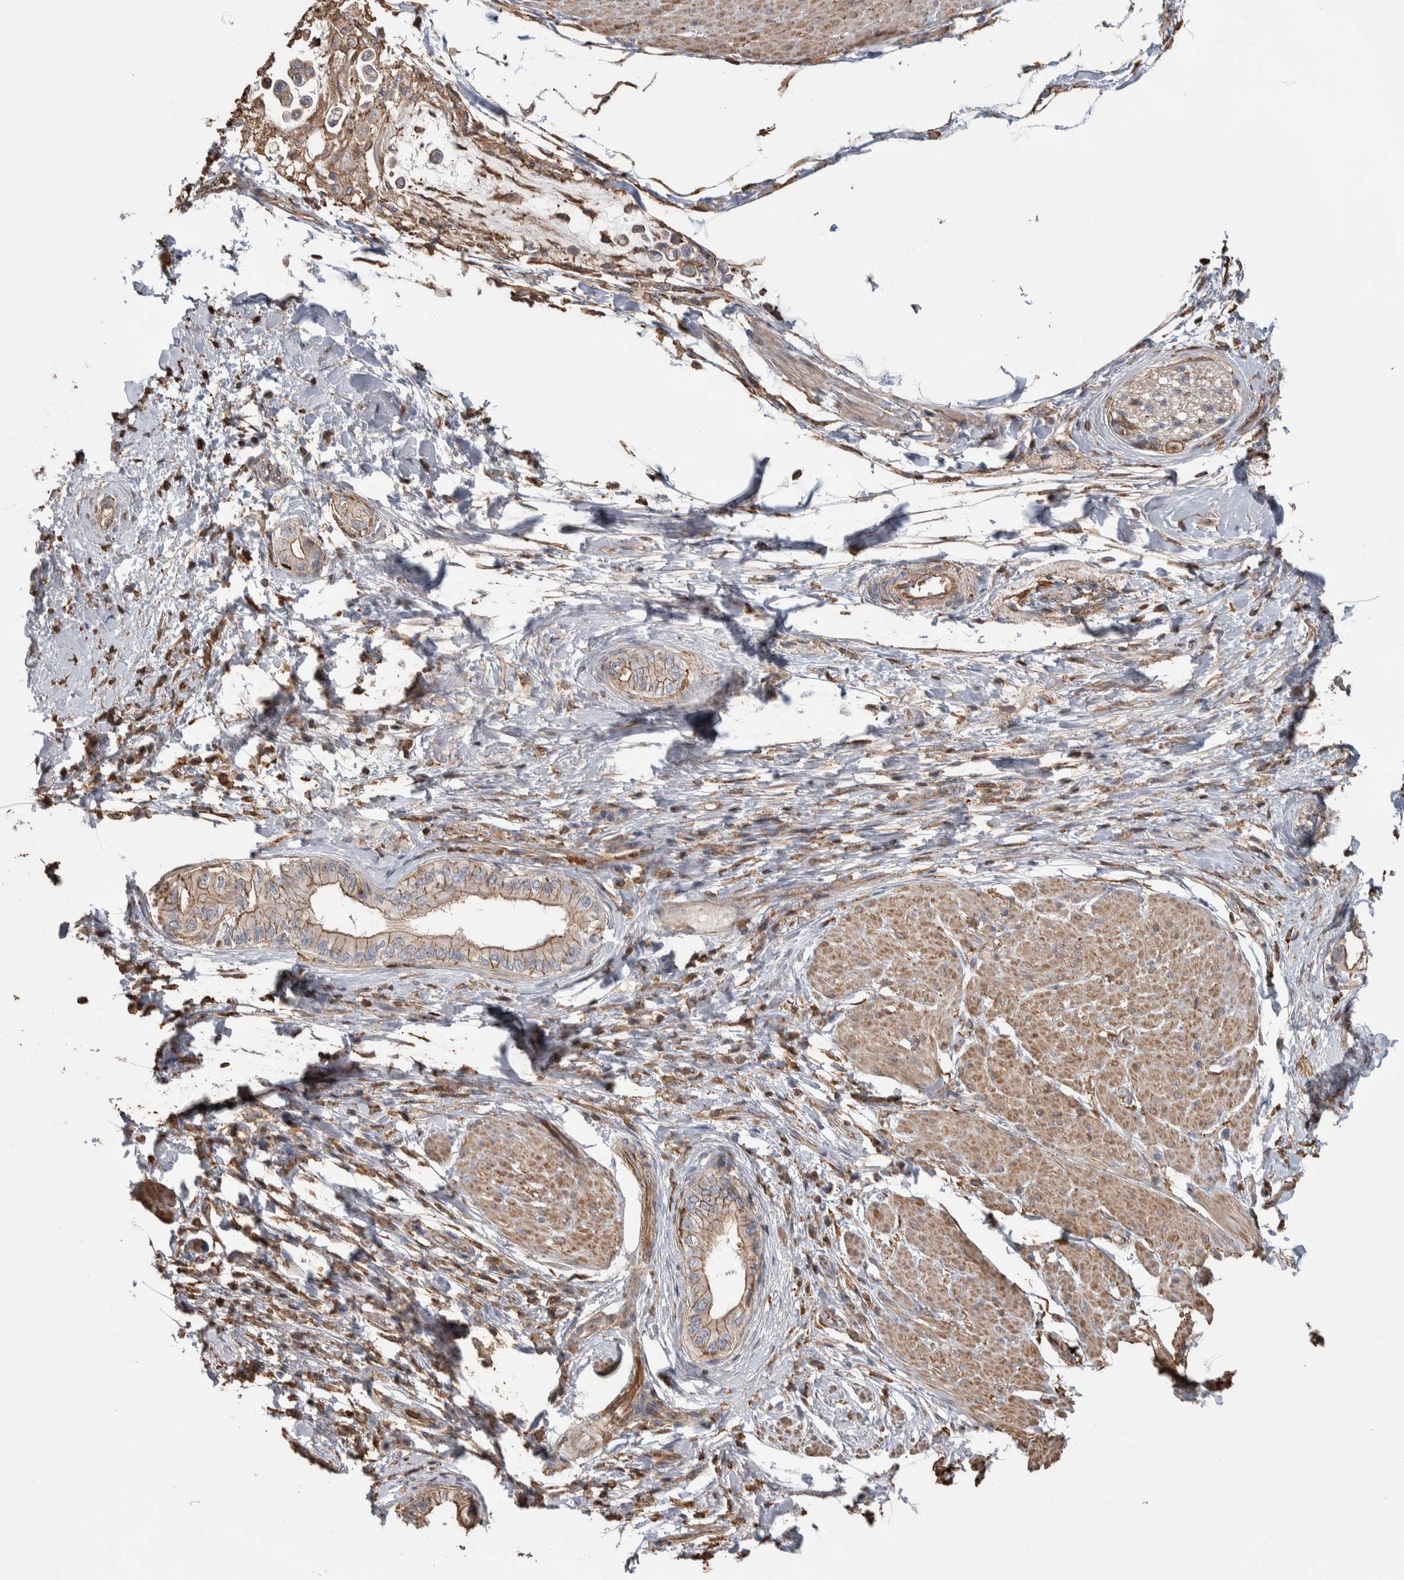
{"staining": {"intensity": "weak", "quantity": ">75%", "location": "cytoplasmic/membranous"}, "tissue": "pancreatic cancer", "cell_type": "Tumor cells", "image_type": "cancer", "snomed": [{"axis": "morphology", "description": "Normal tissue, NOS"}, {"axis": "morphology", "description": "Adenocarcinoma, NOS"}, {"axis": "topography", "description": "Pancreas"}, {"axis": "topography", "description": "Duodenum"}], "caption": "Pancreatic cancer stained with immunohistochemistry (IHC) demonstrates weak cytoplasmic/membranous positivity in about >75% of tumor cells.", "gene": "ENPP2", "patient": {"sex": "female", "age": 60}}